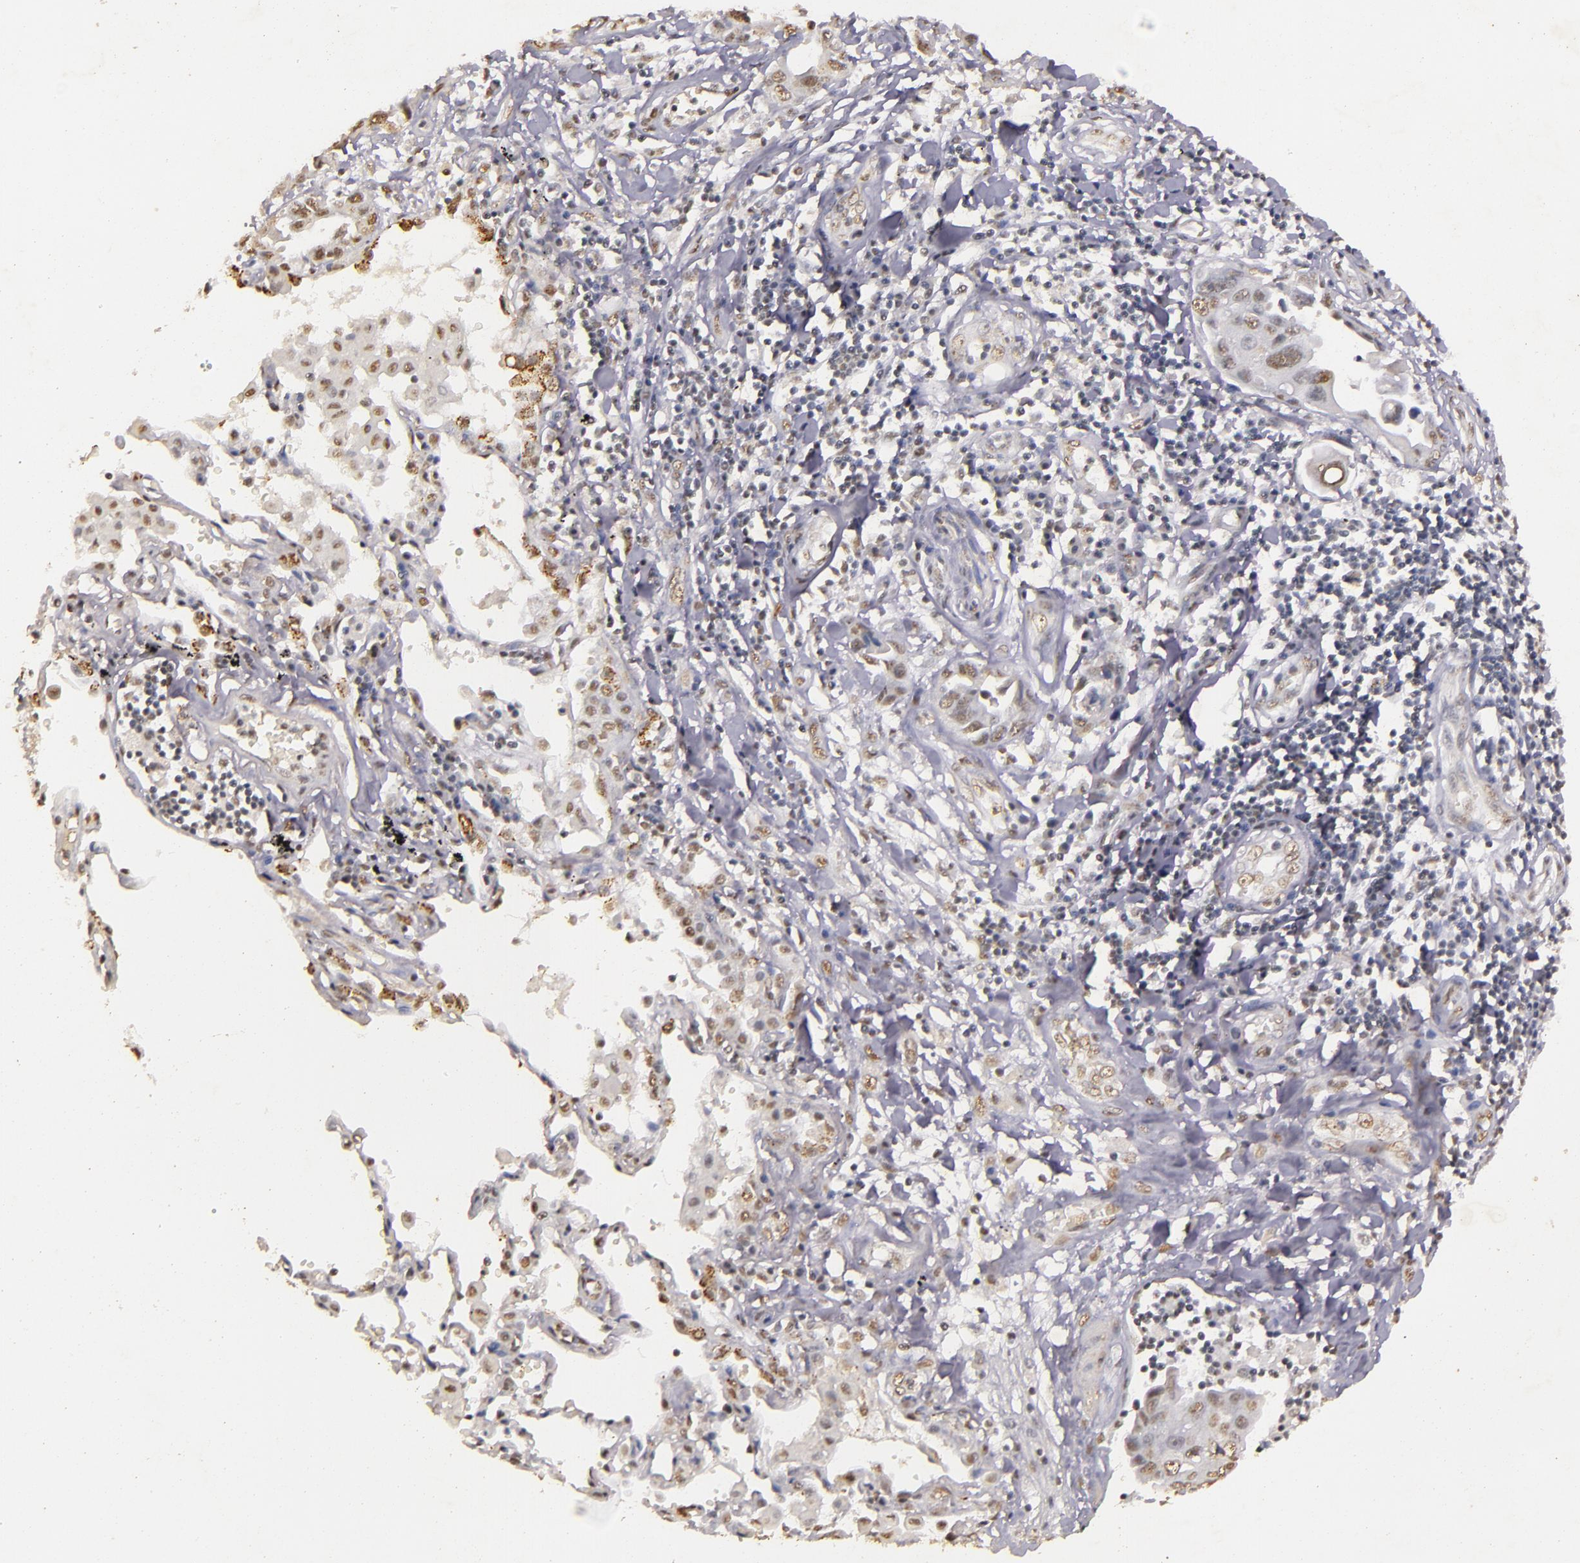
{"staining": {"intensity": "weak", "quantity": ">75%", "location": "nuclear"}, "tissue": "lung cancer", "cell_type": "Tumor cells", "image_type": "cancer", "snomed": [{"axis": "morphology", "description": "Adenocarcinoma, NOS"}, {"axis": "topography", "description": "Lung"}], "caption": "Tumor cells demonstrate weak nuclear expression in approximately >75% of cells in adenocarcinoma (lung).", "gene": "CBX3", "patient": {"sex": "male", "age": 64}}